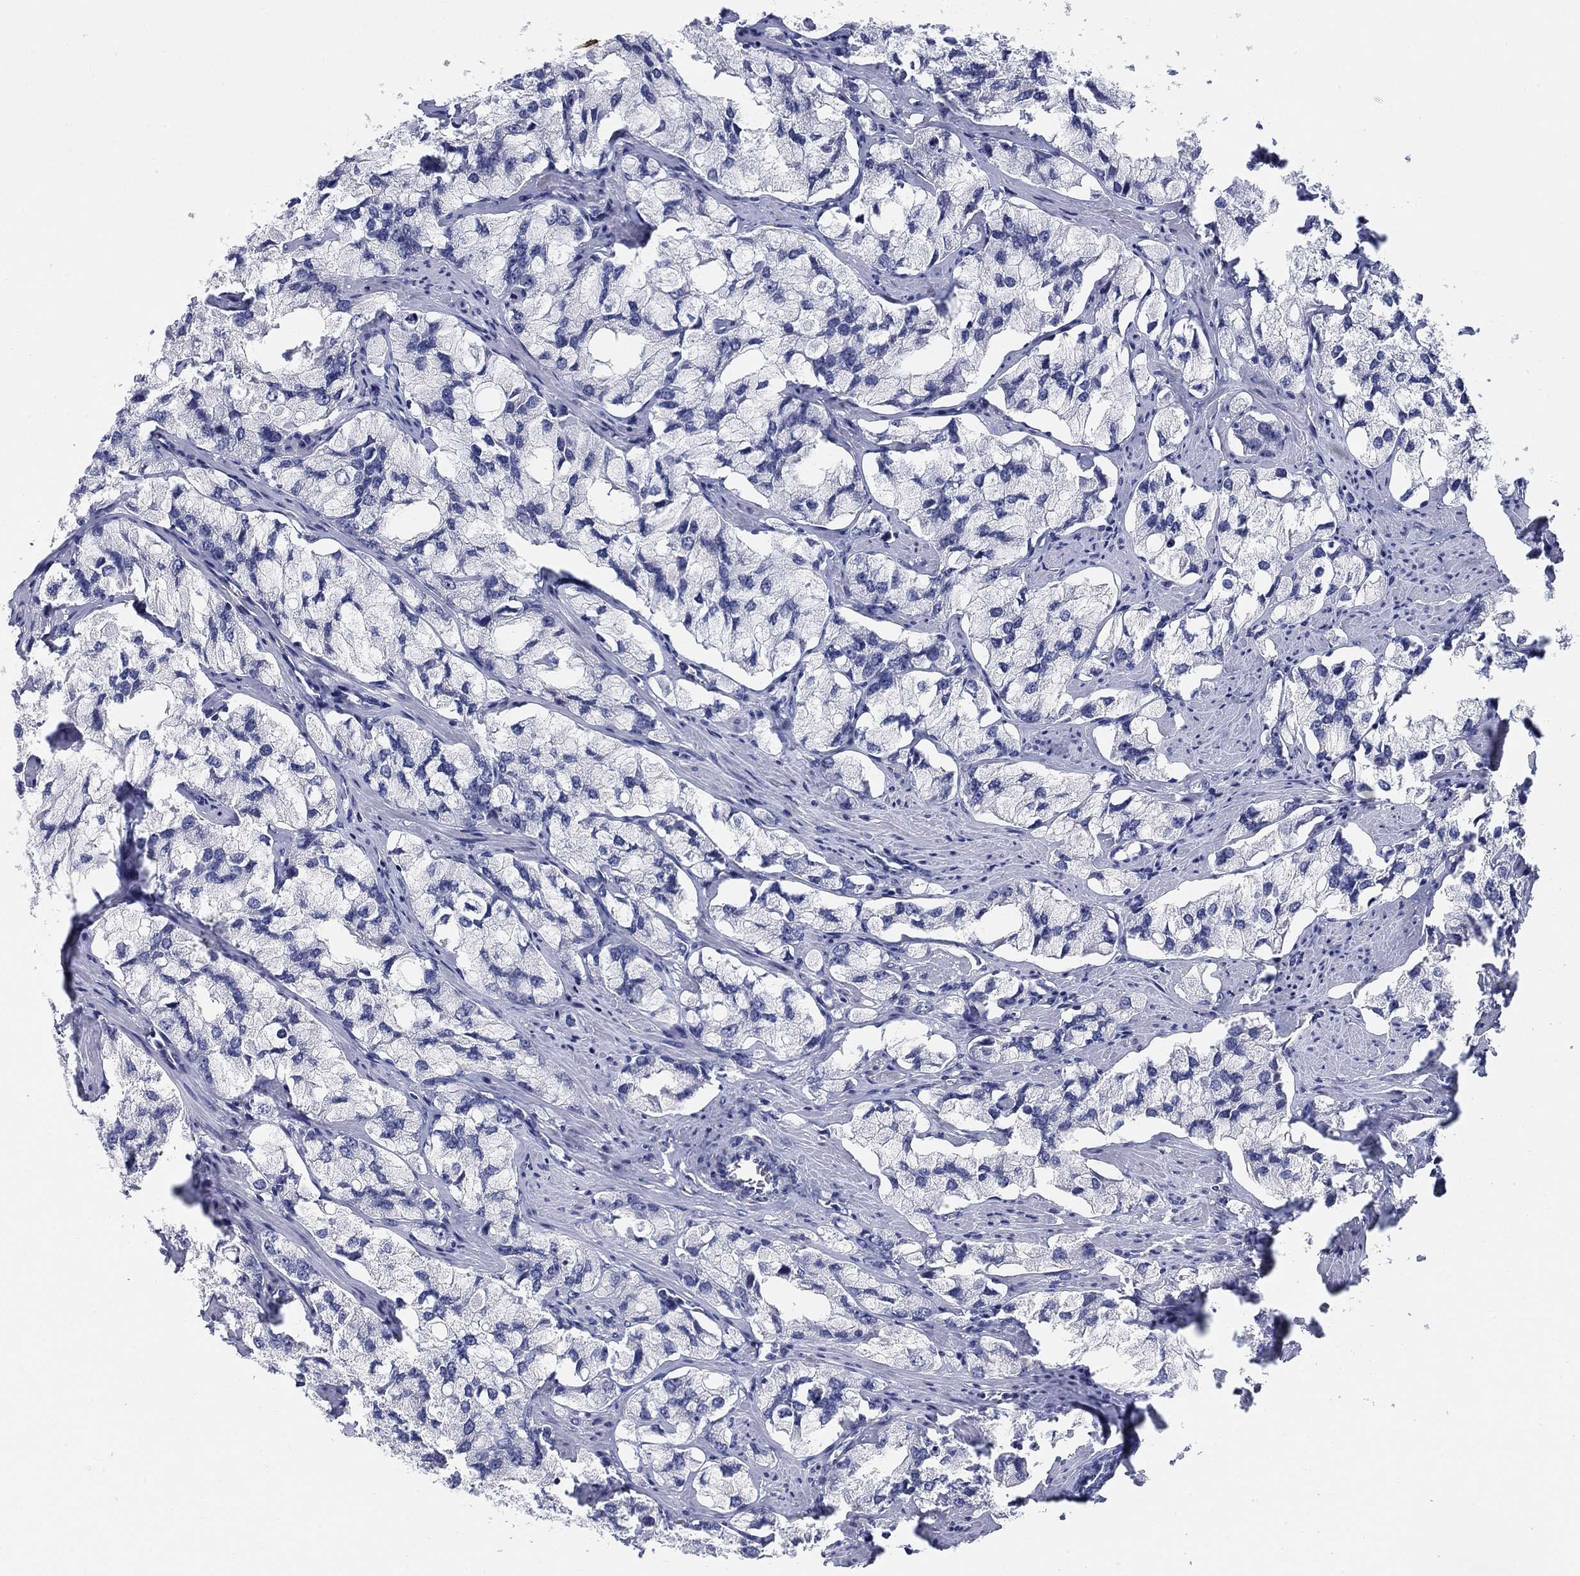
{"staining": {"intensity": "negative", "quantity": "none", "location": "none"}, "tissue": "prostate cancer", "cell_type": "Tumor cells", "image_type": "cancer", "snomed": [{"axis": "morphology", "description": "Adenocarcinoma, NOS"}, {"axis": "topography", "description": "Prostate and seminal vesicle, NOS"}, {"axis": "topography", "description": "Prostate"}], "caption": "A high-resolution micrograph shows immunohistochemistry staining of prostate adenocarcinoma, which displays no significant staining in tumor cells. The staining is performed using DAB brown chromogen with nuclei counter-stained in using hematoxylin.", "gene": "CLUL1", "patient": {"sex": "male", "age": 64}}